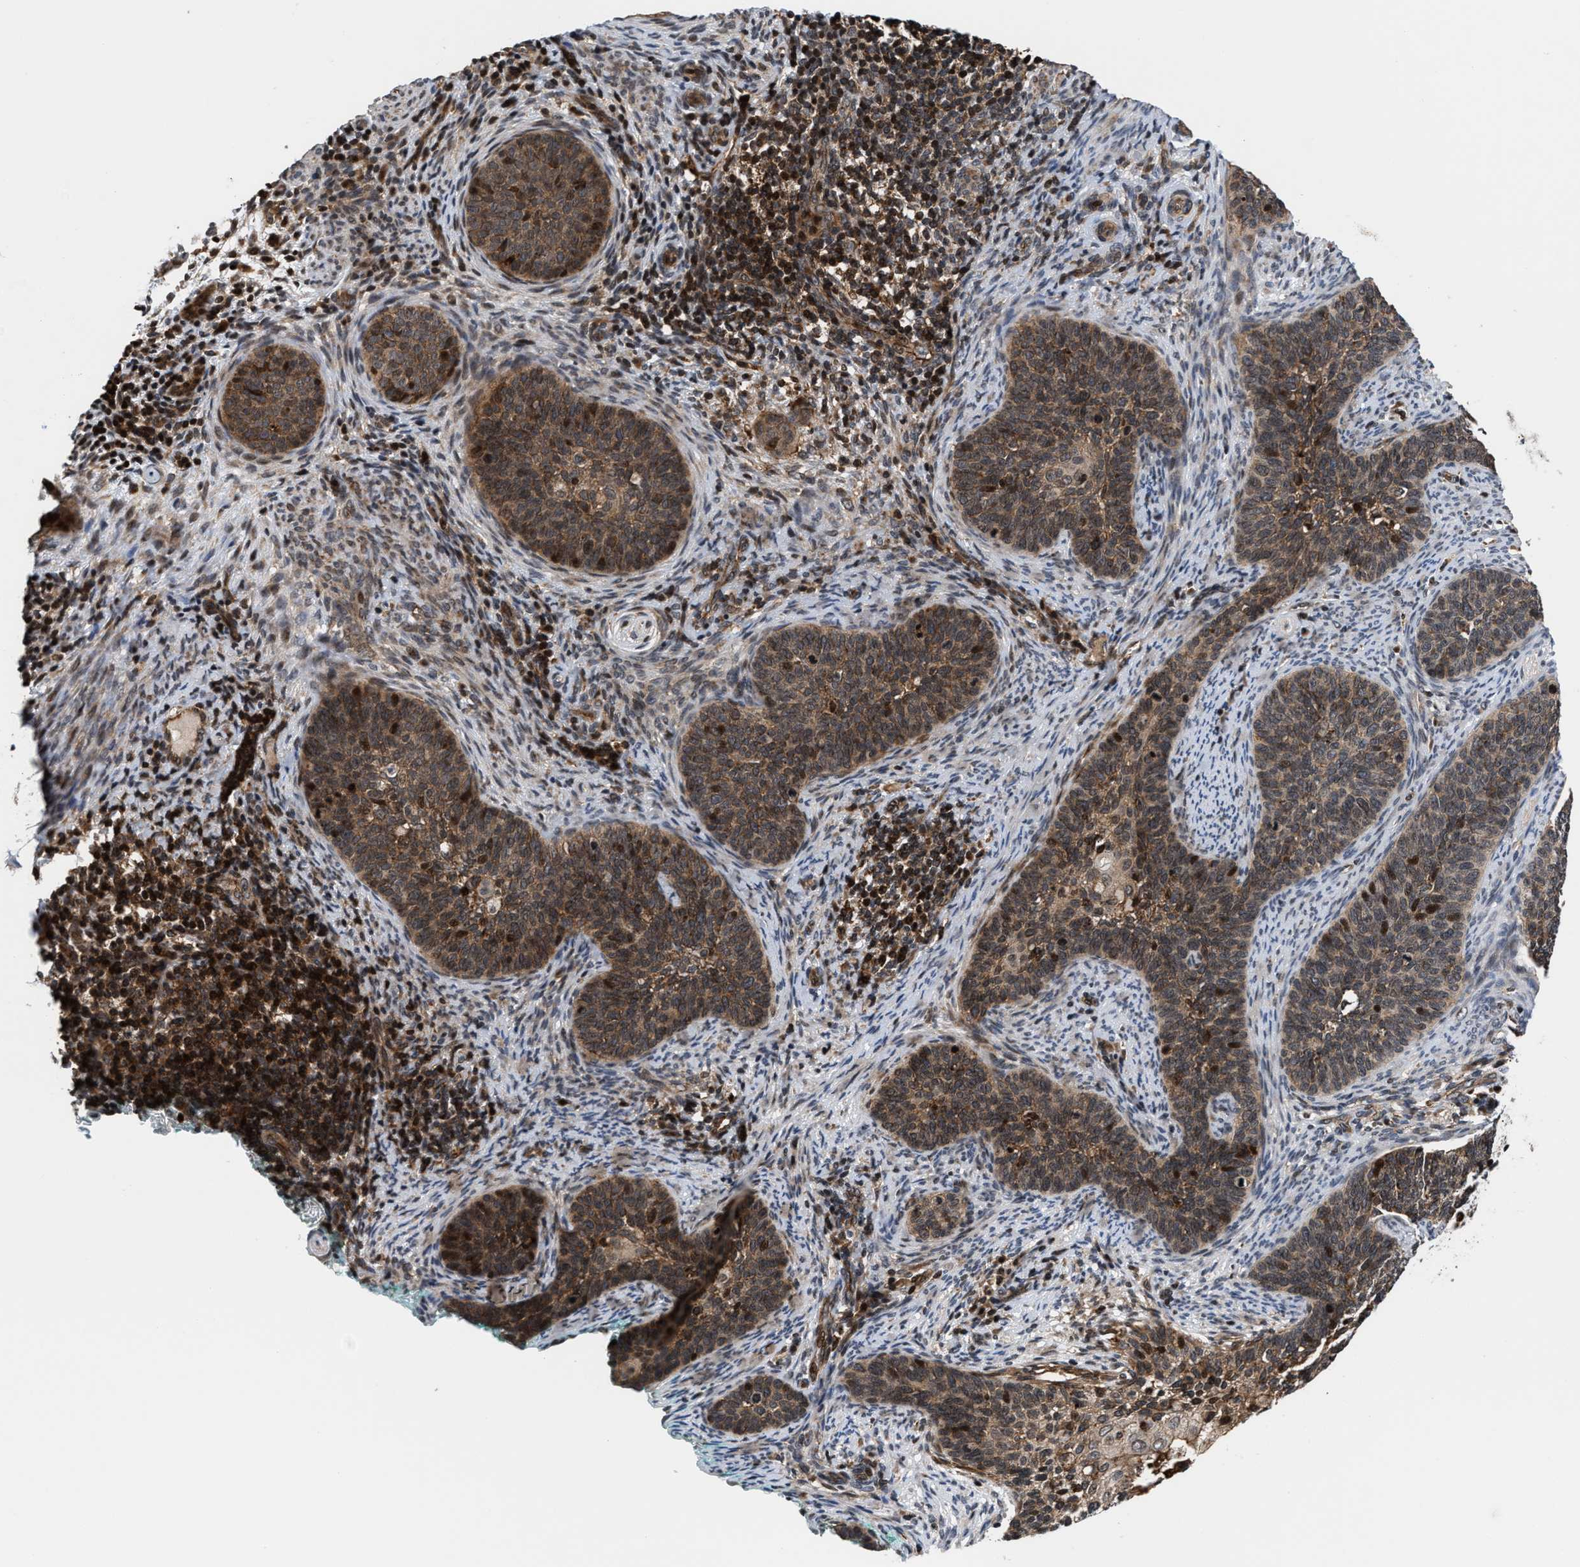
{"staining": {"intensity": "moderate", "quantity": ">75%", "location": "cytoplasmic/membranous,nuclear"}, "tissue": "cervical cancer", "cell_type": "Tumor cells", "image_type": "cancer", "snomed": [{"axis": "morphology", "description": "Squamous cell carcinoma, NOS"}, {"axis": "topography", "description": "Cervix"}], "caption": "The photomicrograph shows immunohistochemical staining of cervical cancer. There is moderate cytoplasmic/membranous and nuclear expression is seen in about >75% of tumor cells.", "gene": "STAU2", "patient": {"sex": "female", "age": 33}}